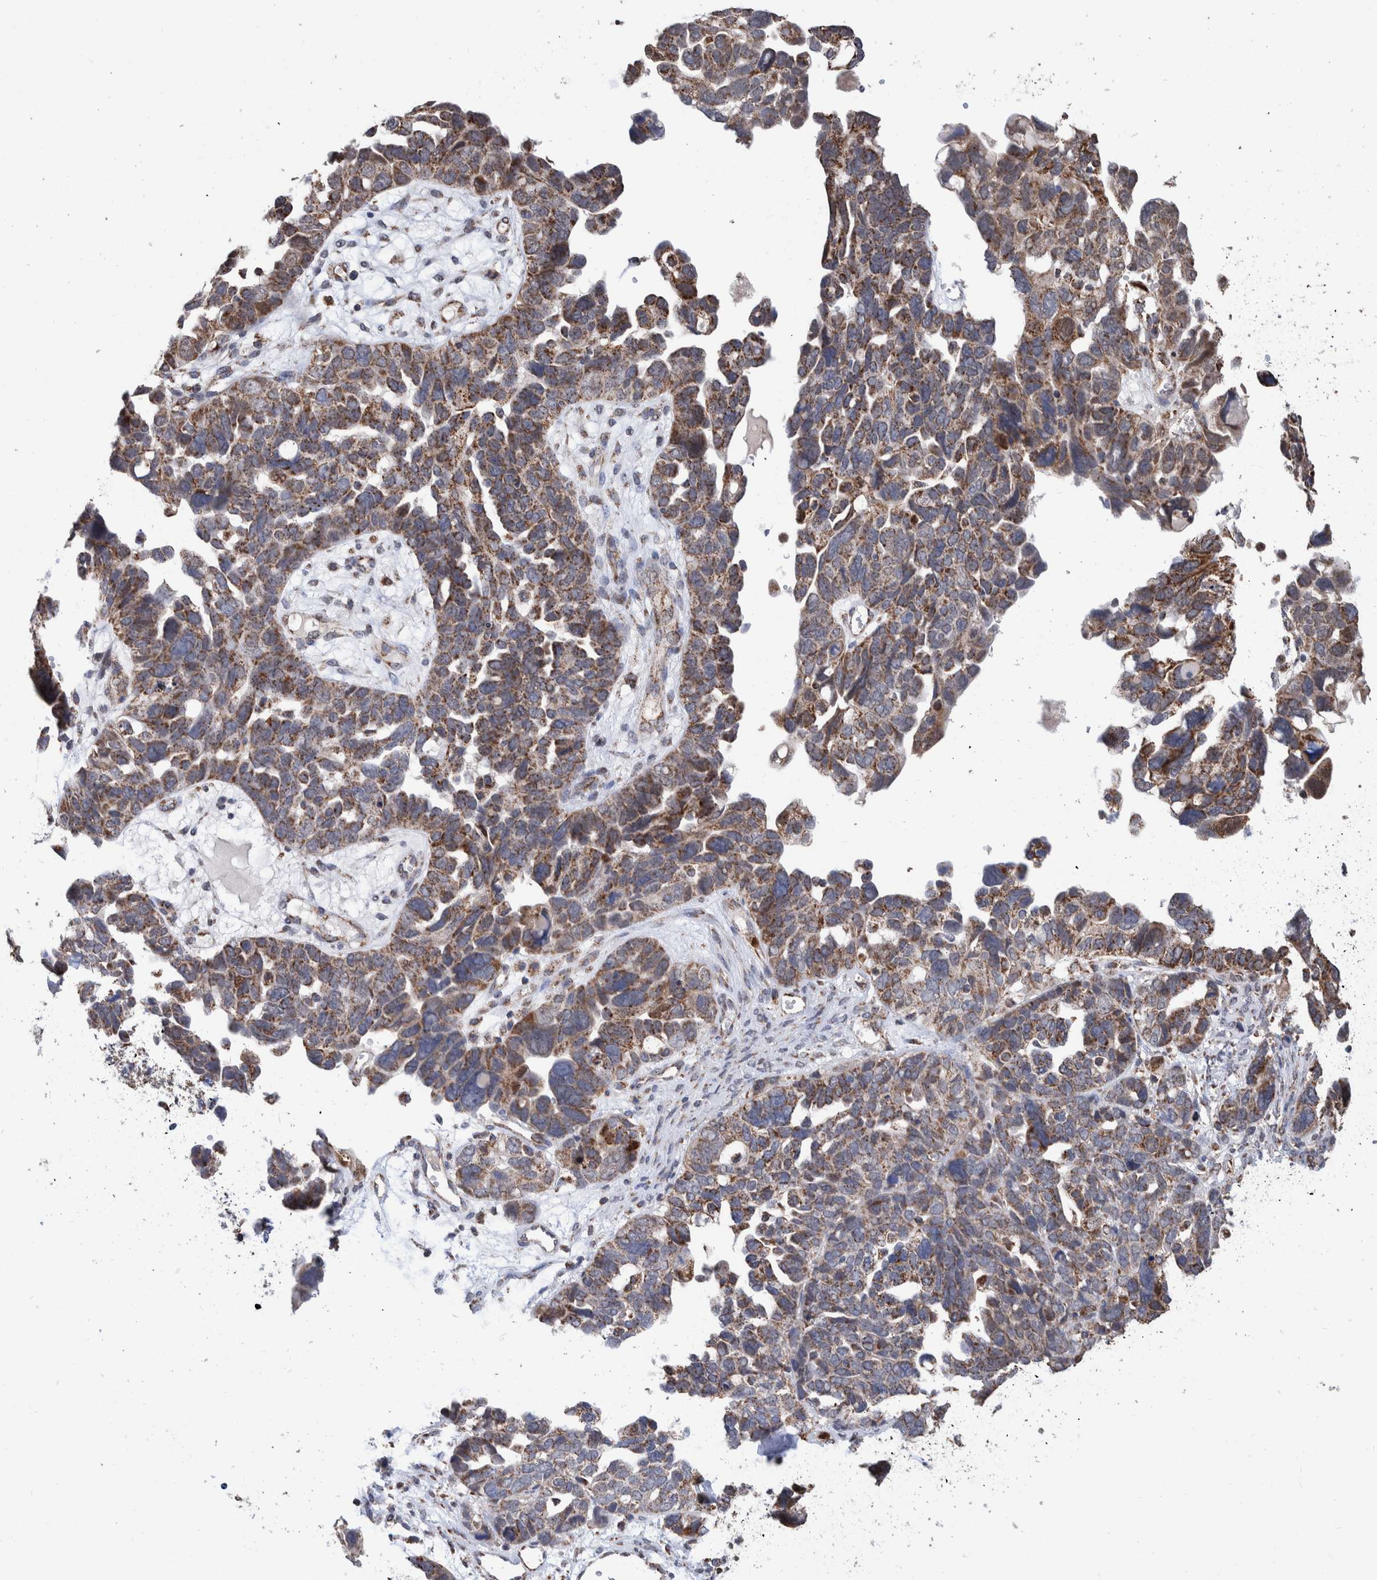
{"staining": {"intensity": "moderate", "quantity": ">75%", "location": "cytoplasmic/membranous"}, "tissue": "ovarian cancer", "cell_type": "Tumor cells", "image_type": "cancer", "snomed": [{"axis": "morphology", "description": "Cystadenocarcinoma, mucinous, NOS"}, {"axis": "topography", "description": "Ovary"}], "caption": "This is an image of immunohistochemistry (IHC) staining of ovarian cancer, which shows moderate expression in the cytoplasmic/membranous of tumor cells.", "gene": "DECR1", "patient": {"sex": "female", "age": 61}}